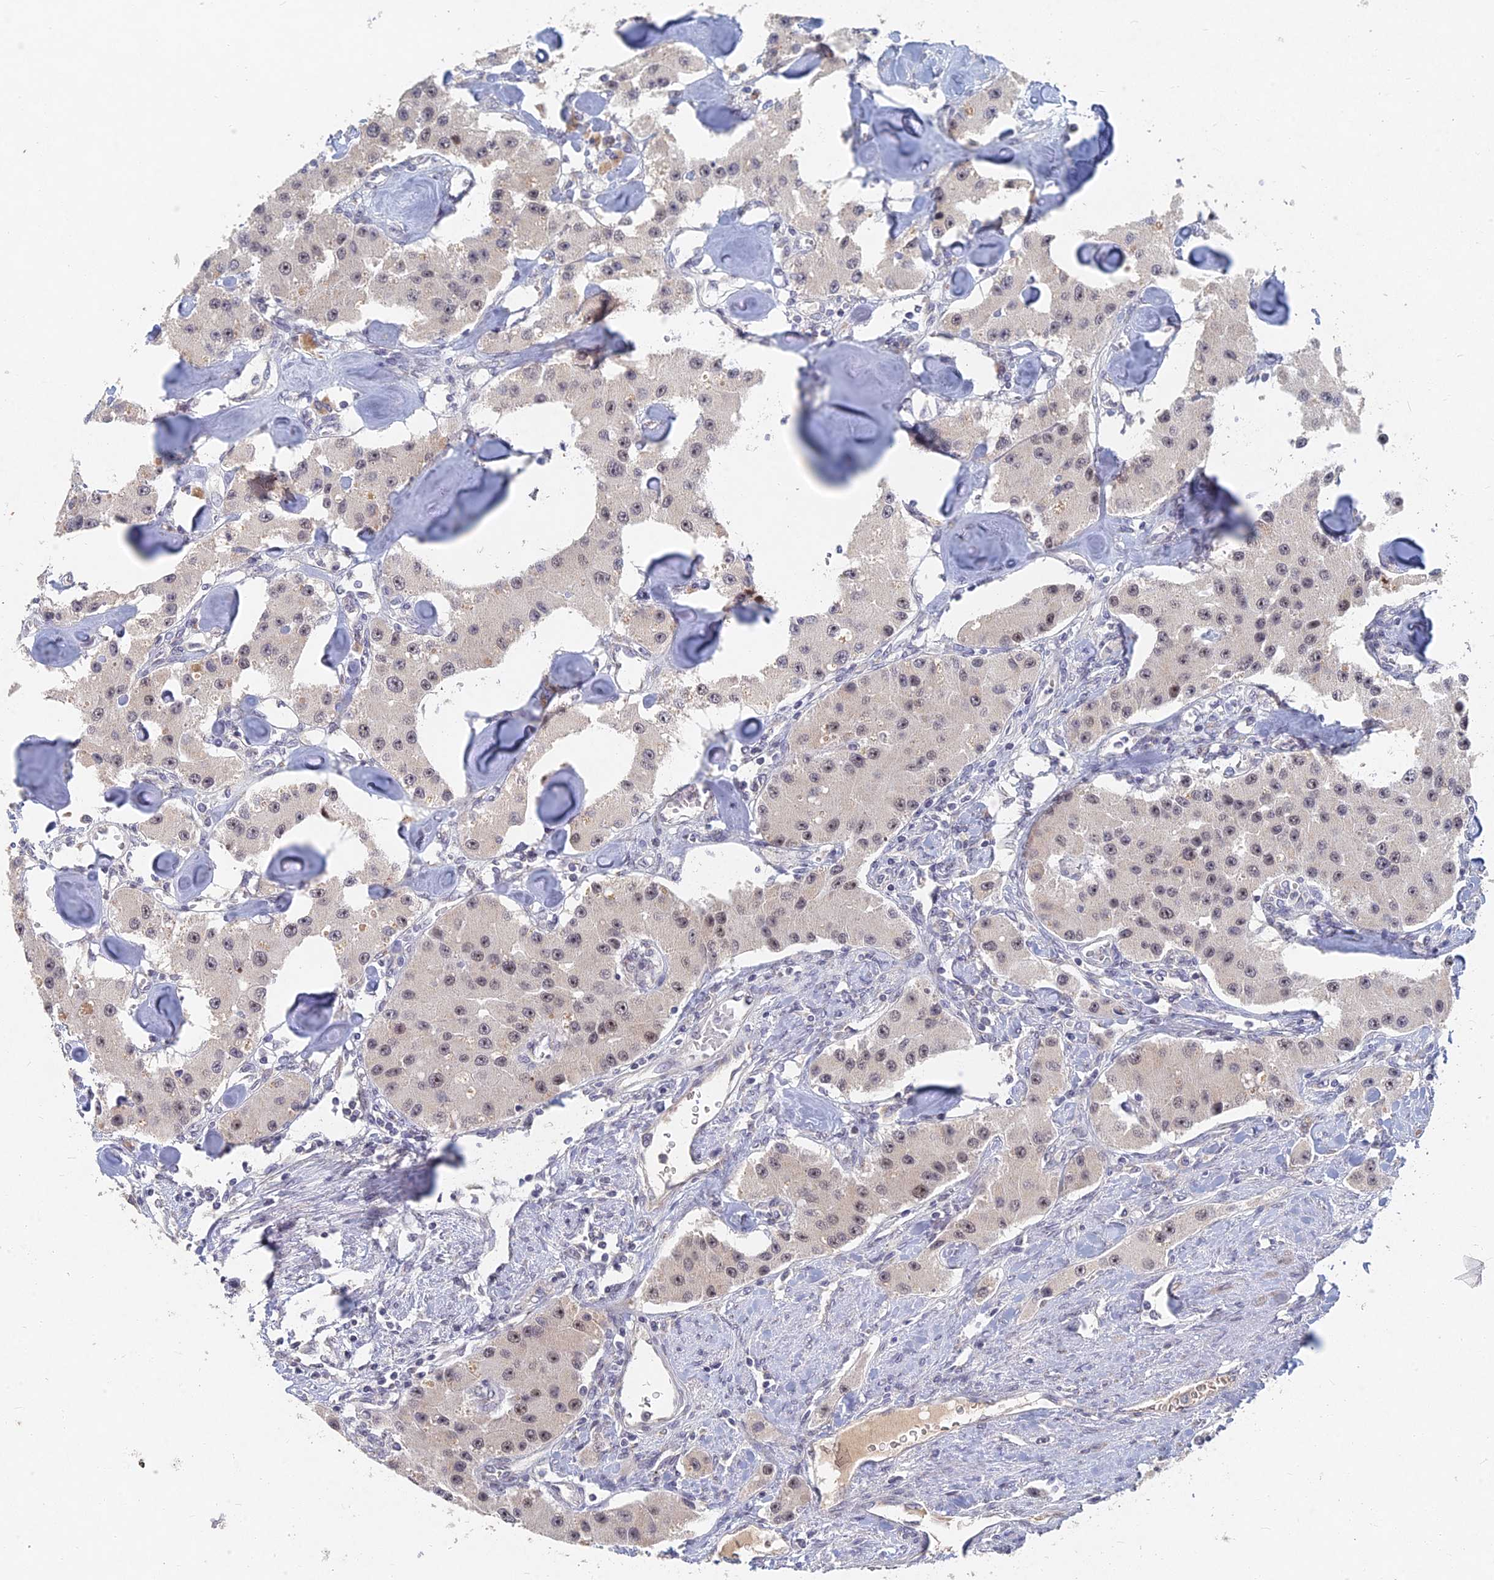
{"staining": {"intensity": "weak", "quantity": "<25%", "location": "cytoplasmic/membranous,nuclear"}, "tissue": "carcinoid", "cell_type": "Tumor cells", "image_type": "cancer", "snomed": [{"axis": "morphology", "description": "Carcinoid, malignant, NOS"}, {"axis": "topography", "description": "Pancreas"}], "caption": "Histopathology image shows no significant protein expression in tumor cells of malignant carcinoid.", "gene": "GNA15", "patient": {"sex": "male", "age": 41}}